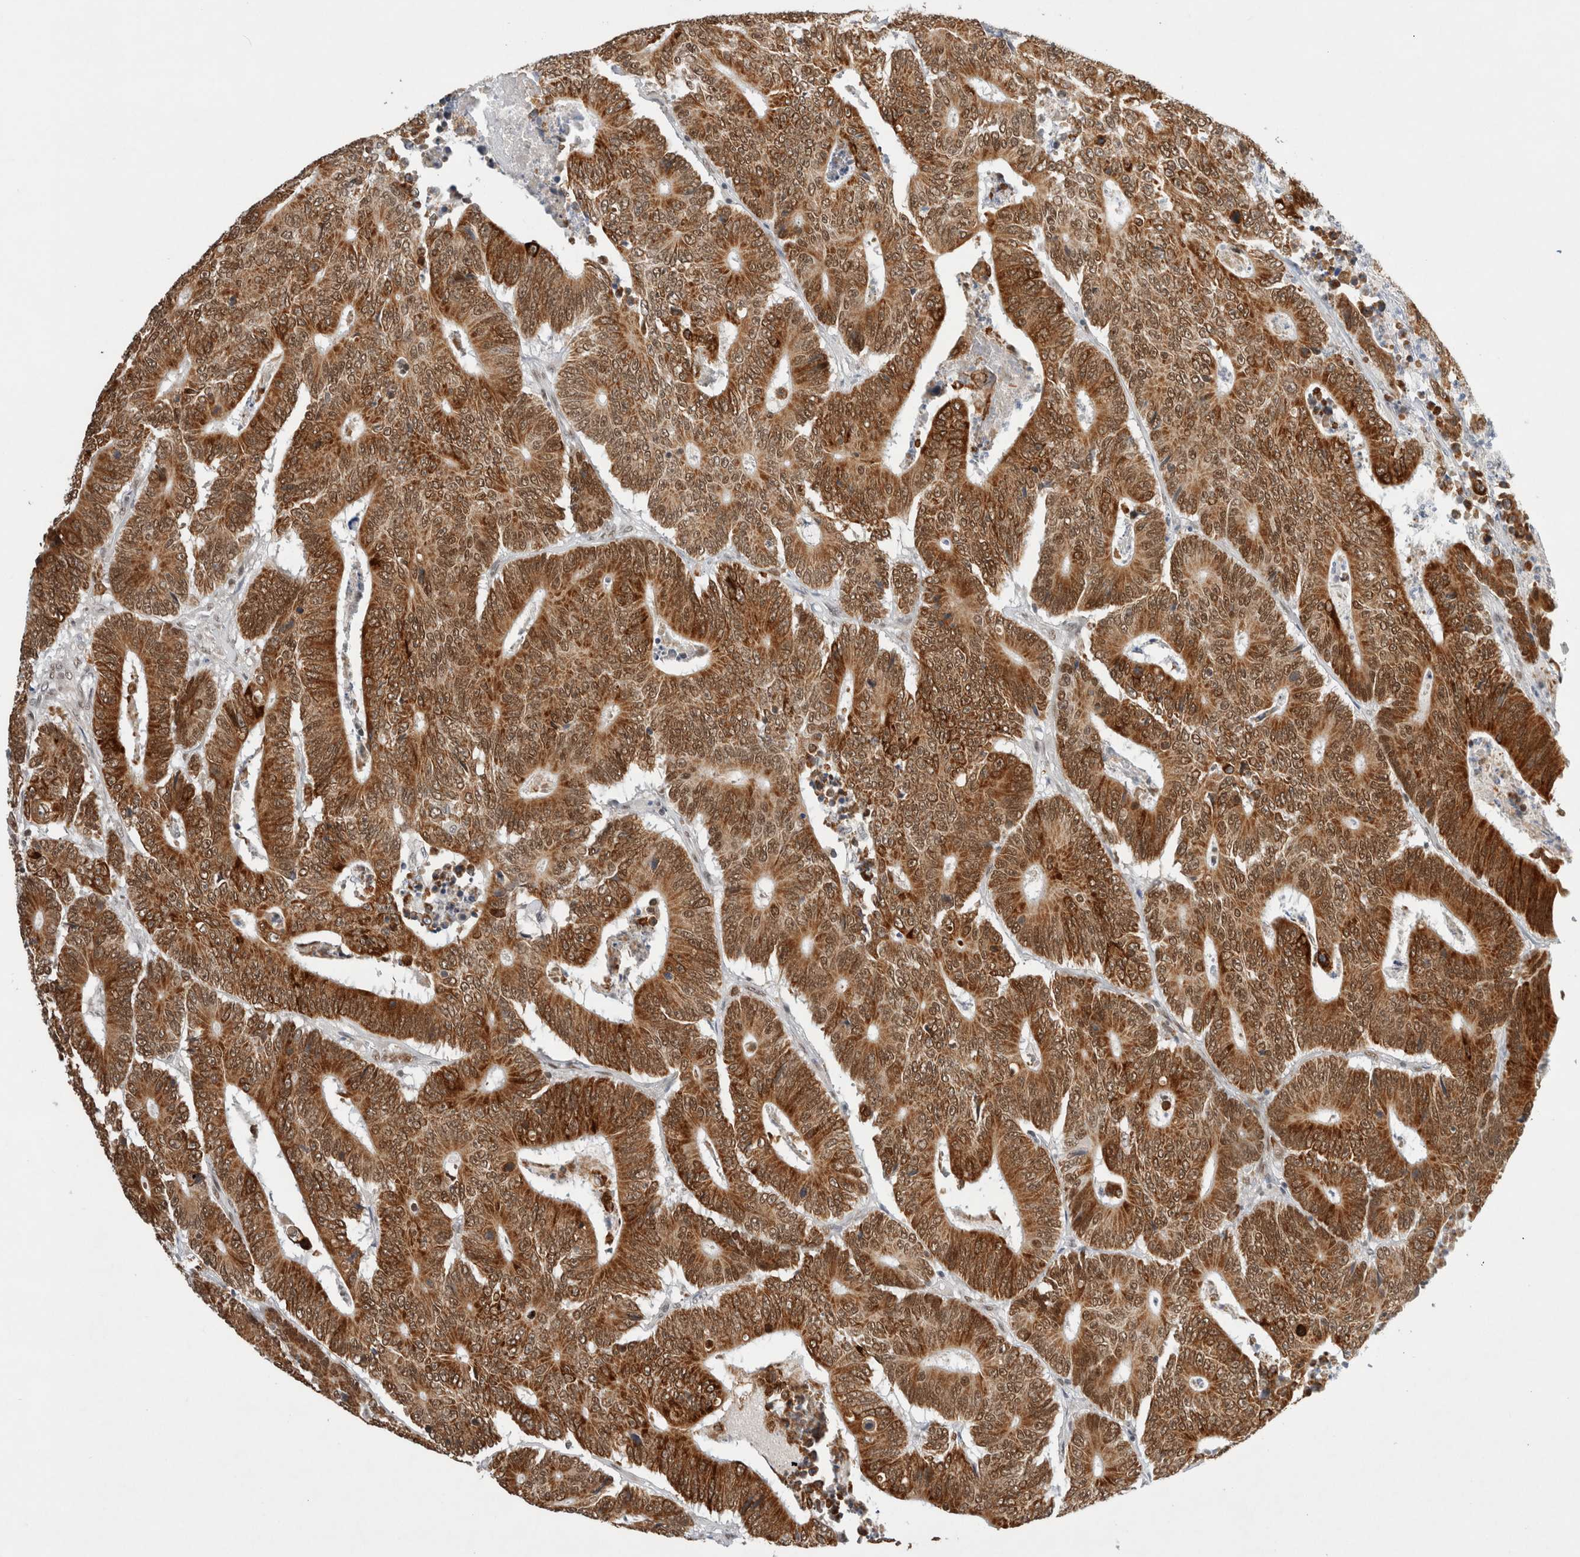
{"staining": {"intensity": "strong", "quantity": ">75%", "location": "cytoplasmic/membranous,nuclear"}, "tissue": "colorectal cancer", "cell_type": "Tumor cells", "image_type": "cancer", "snomed": [{"axis": "morphology", "description": "Adenocarcinoma, NOS"}, {"axis": "topography", "description": "Colon"}], "caption": "Approximately >75% of tumor cells in colorectal cancer (adenocarcinoma) exhibit strong cytoplasmic/membranous and nuclear protein positivity as visualized by brown immunohistochemical staining.", "gene": "GTF2I", "patient": {"sex": "male", "age": 83}}